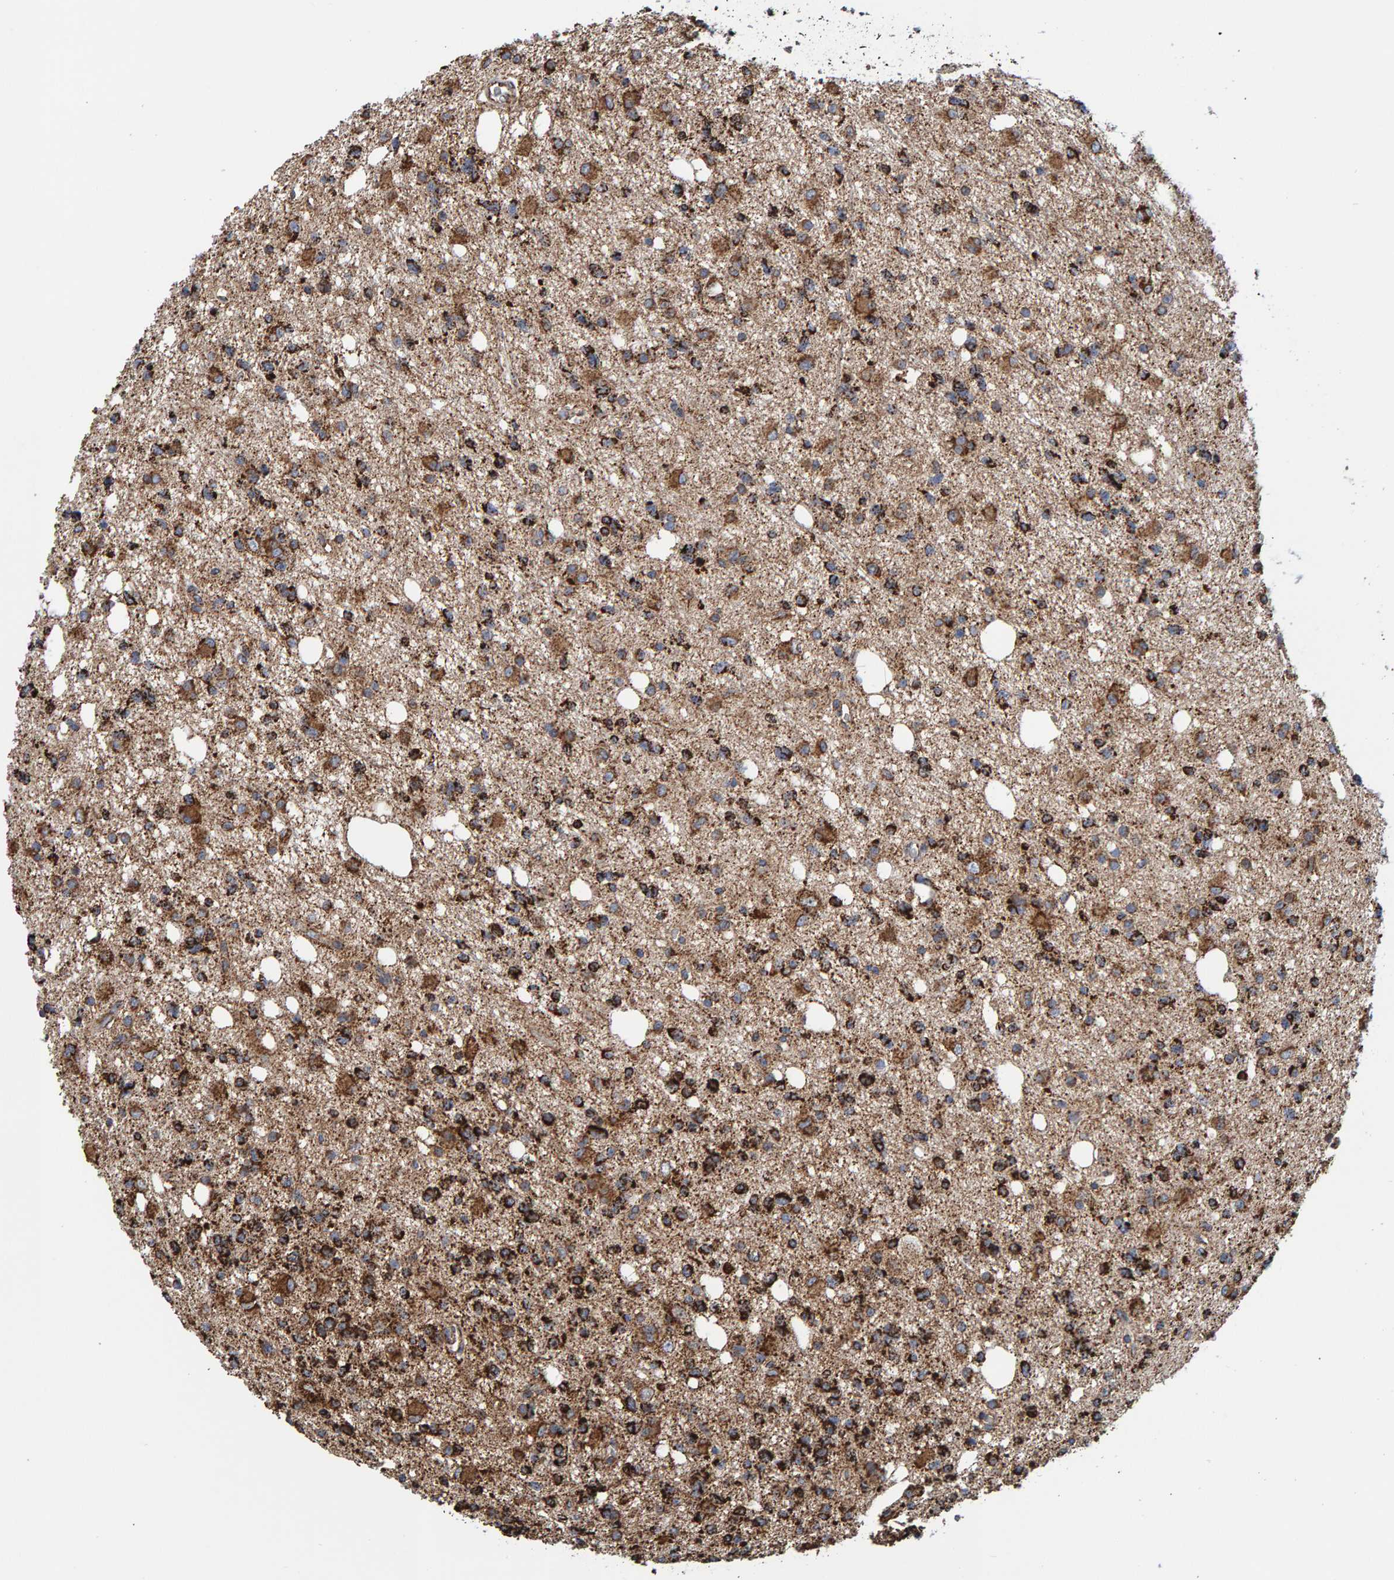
{"staining": {"intensity": "strong", "quantity": "25%-75%", "location": "cytoplasmic/membranous"}, "tissue": "glioma", "cell_type": "Tumor cells", "image_type": "cancer", "snomed": [{"axis": "morphology", "description": "Glioma, malignant, High grade"}, {"axis": "topography", "description": "Brain"}], "caption": "A high amount of strong cytoplasmic/membranous expression is appreciated in approximately 25%-75% of tumor cells in glioma tissue.", "gene": "MRPL45", "patient": {"sex": "female", "age": 62}}